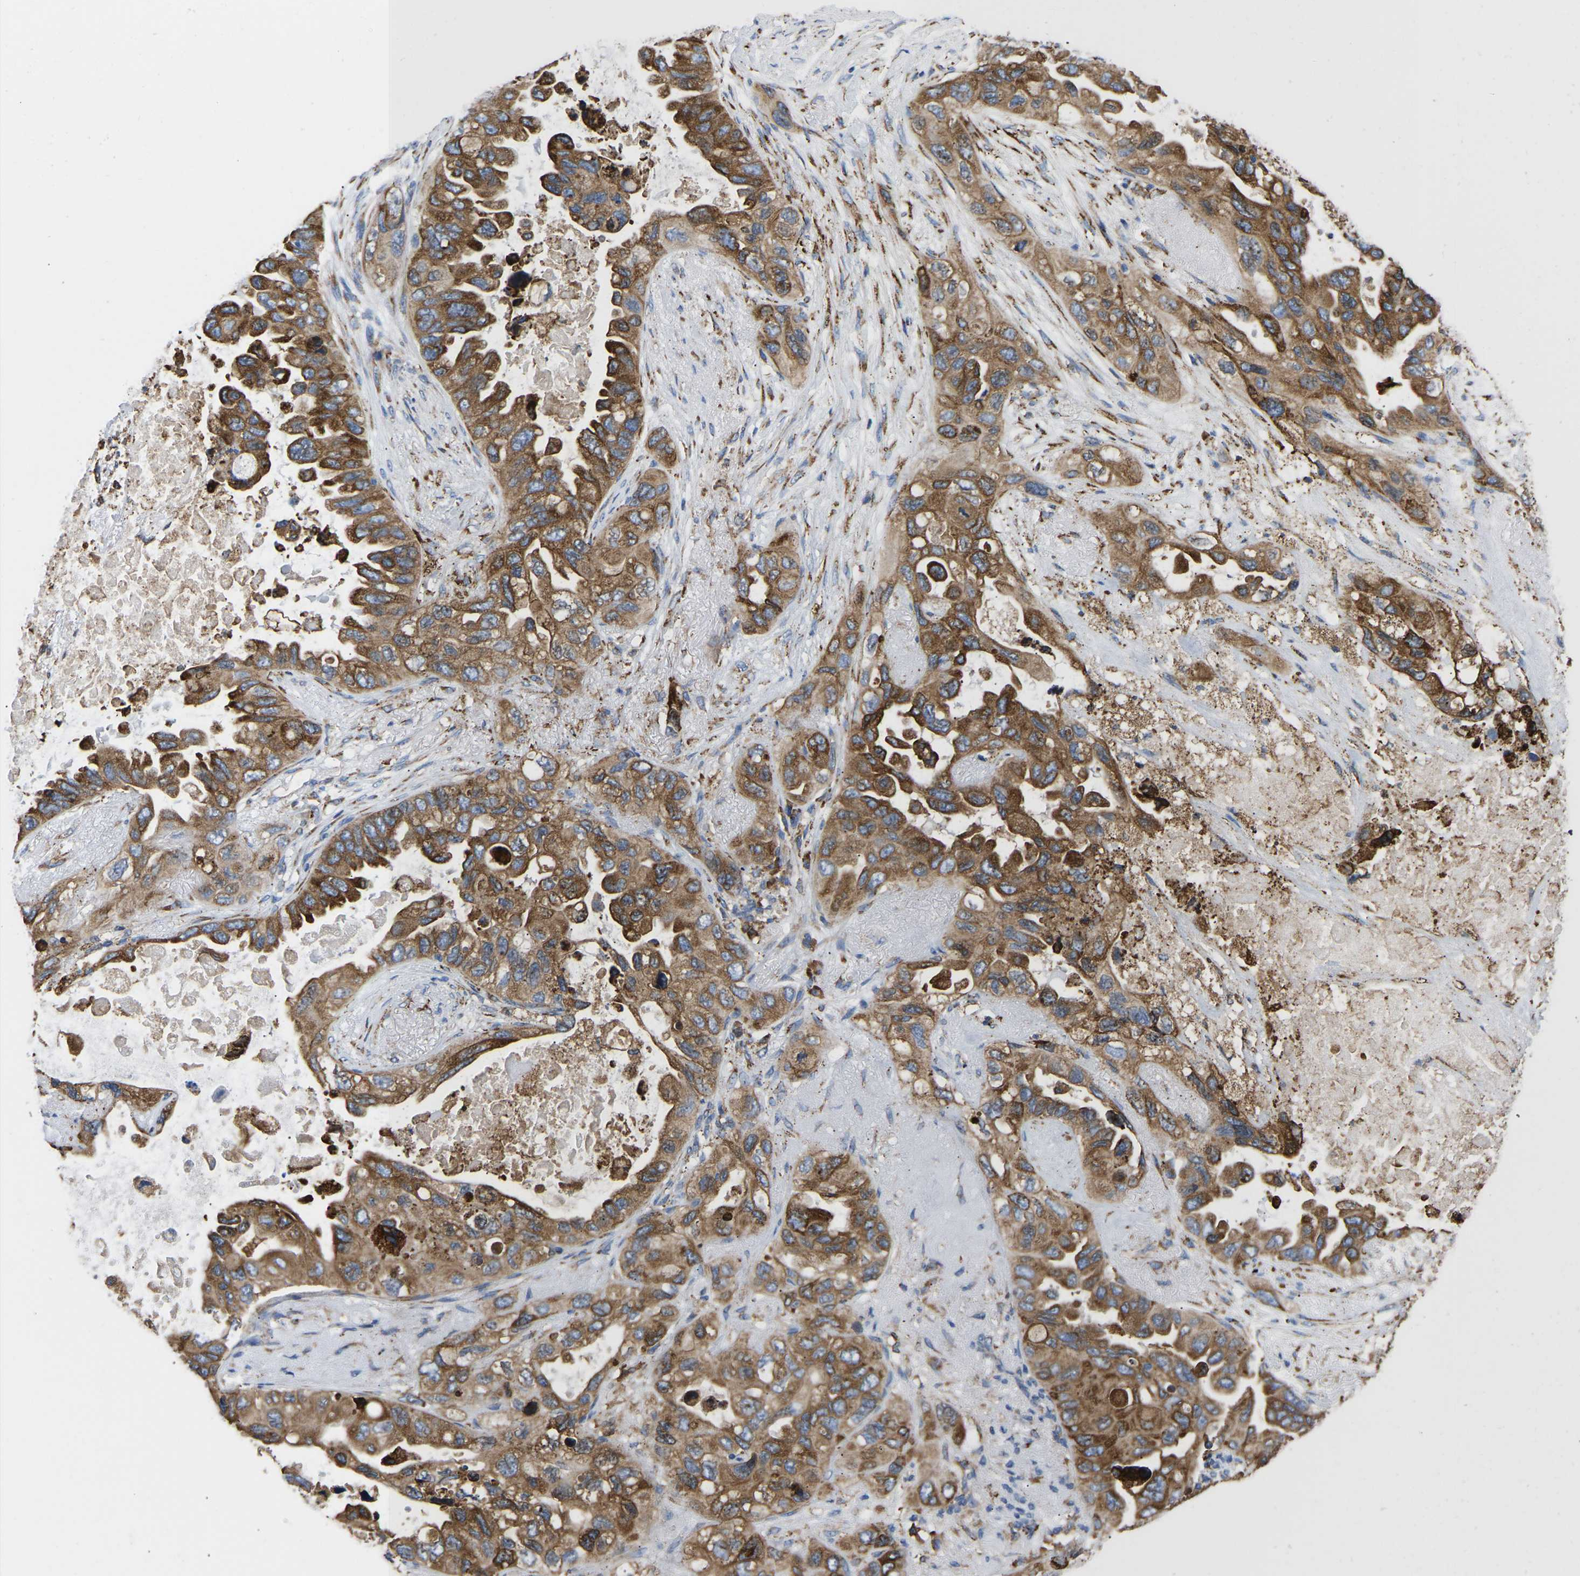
{"staining": {"intensity": "moderate", "quantity": ">75%", "location": "cytoplasmic/membranous"}, "tissue": "lung cancer", "cell_type": "Tumor cells", "image_type": "cancer", "snomed": [{"axis": "morphology", "description": "Squamous cell carcinoma, NOS"}, {"axis": "topography", "description": "Lung"}], "caption": "The photomicrograph reveals staining of lung cancer (squamous cell carcinoma), revealing moderate cytoplasmic/membranous protein expression (brown color) within tumor cells.", "gene": "P4HB", "patient": {"sex": "female", "age": 73}}